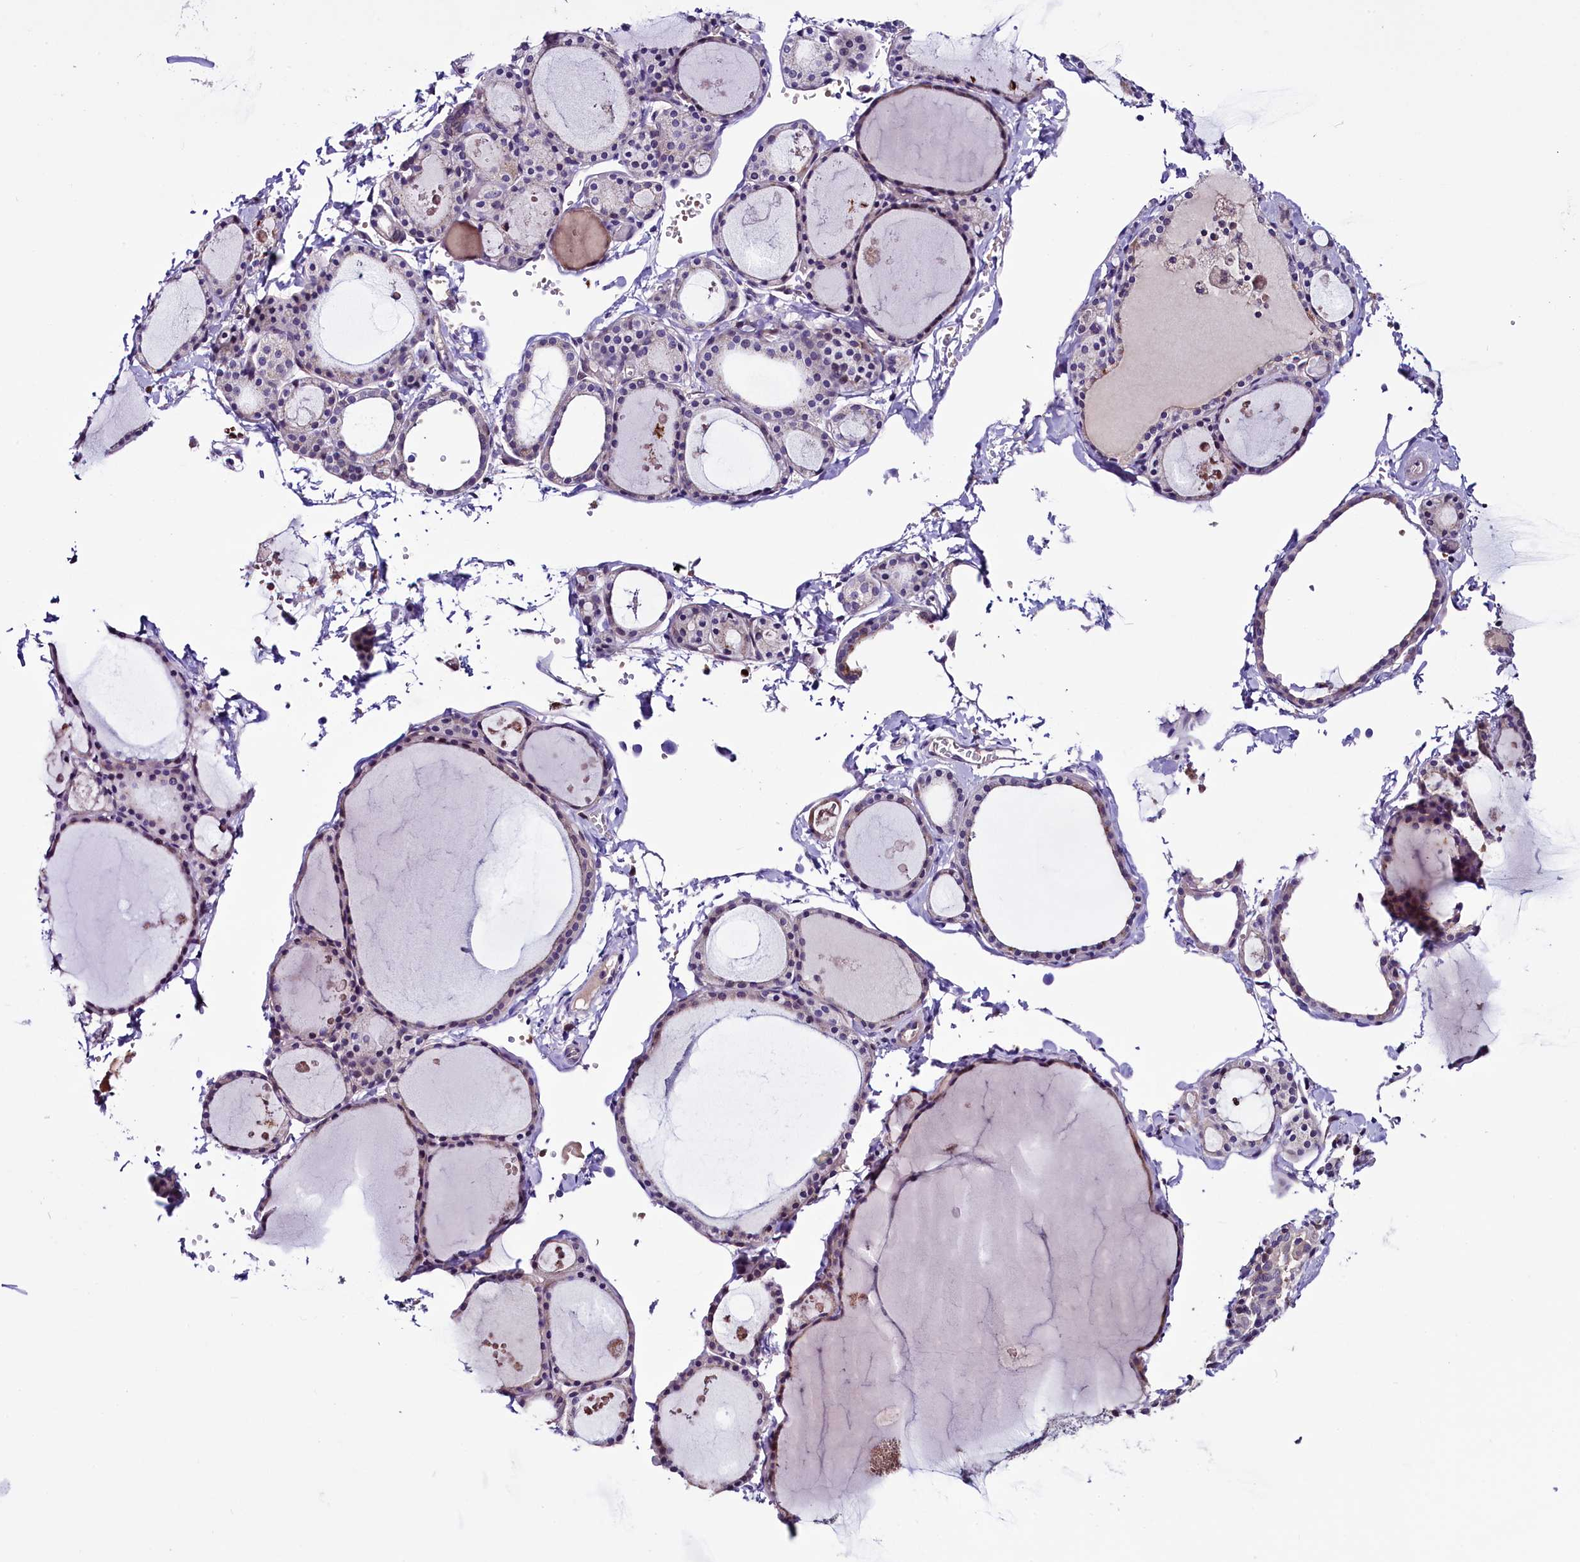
{"staining": {"intensity": "weak", "quantity": "25%-75%", "location": "cytoplasmic/membranous"}, "tissue": "thyroid gland", "cell_type": "Glandular cells", "image_type": "normal", "snomed": [{"axis": "morphology", "description": "Normal tissue, NOS"}, {"axis": "topography", "description": "Thyroid gland"}], "caption": "Protein expression analysis of benign human thyroid gland reveals weak cytoplasmic/membranous expression in about 25%-75% of glandular cells.", "gene": "C9orf40", "patient": {"sex": "male", "age": 56}}